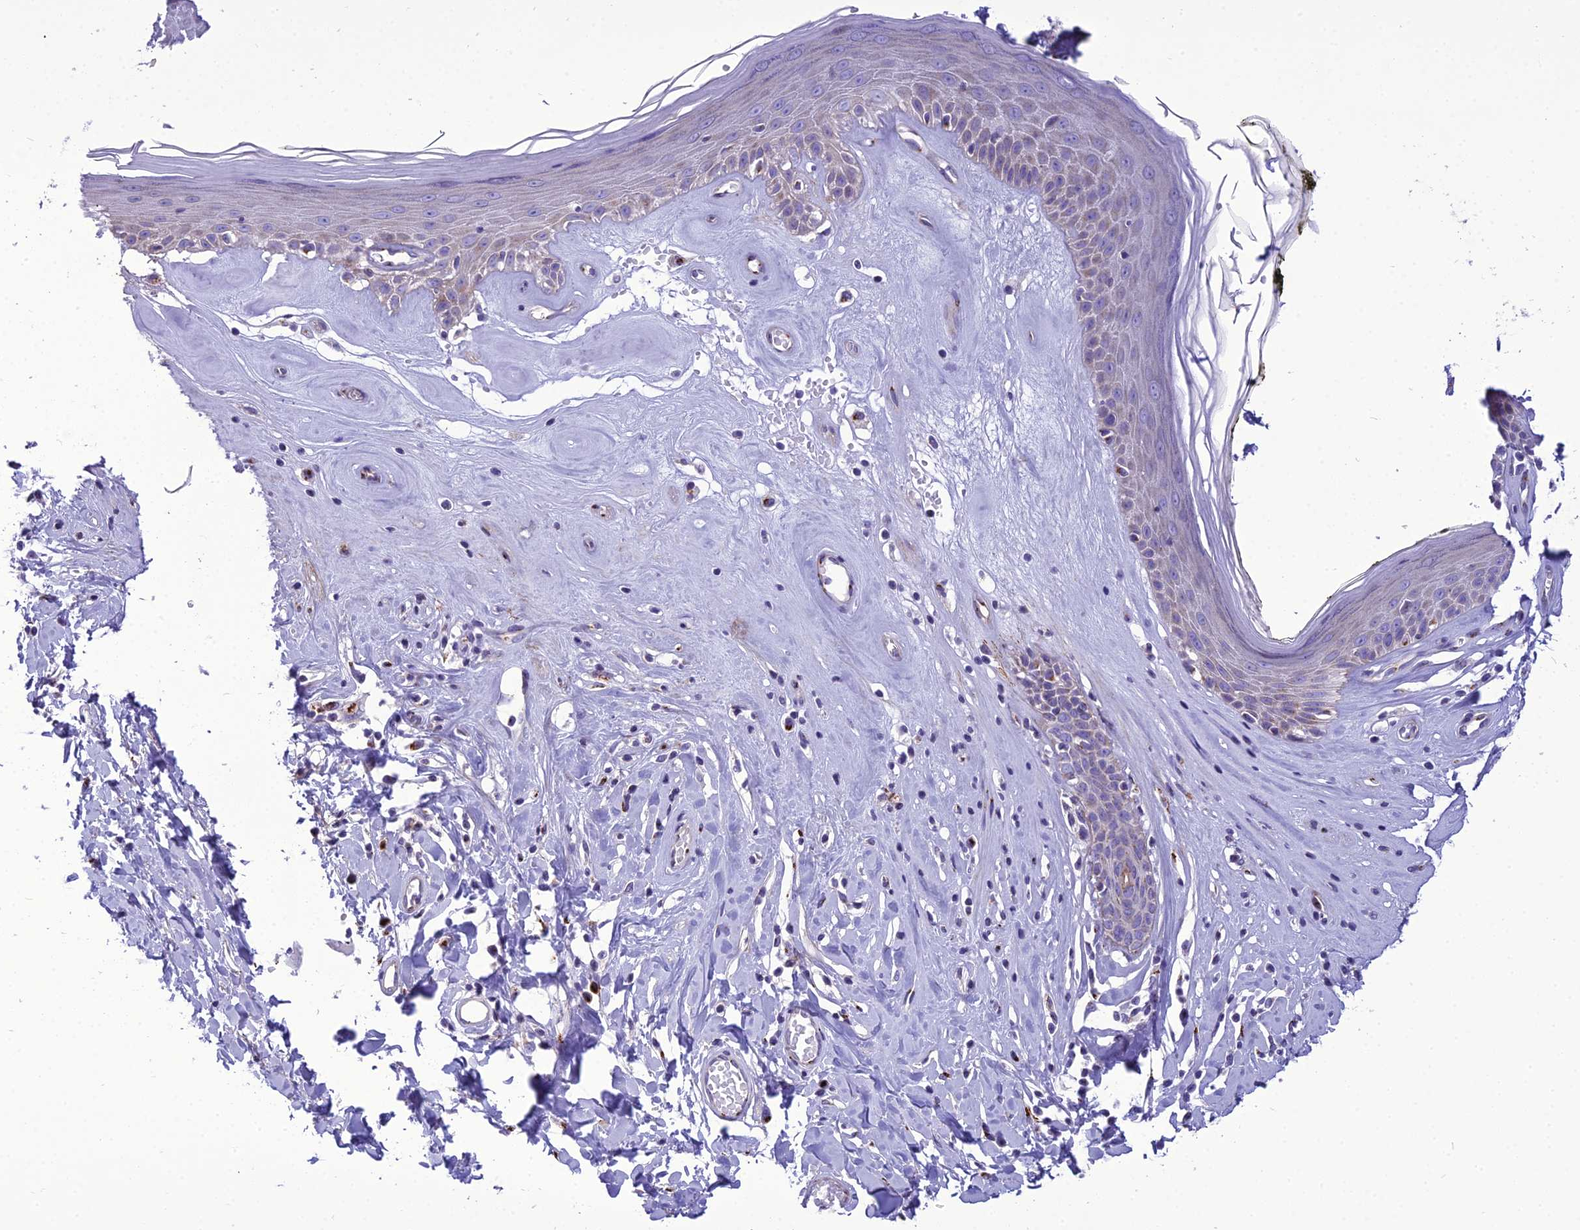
{"staining": {"intensity": "negative", "quantity": "none", "location": "none"}, "tissue": "skin", "cell_type": "Epidermal cells", "image_type": "normal", "snomed": [{"axis": "morphology", "description": "Normal tissue, NOS"}, {"axis": "morphology", "description": "Inflammation, NOS"}, {"axis": "topography", "description": "Vulva"}], "caption": "Immunohistochemical staining of unremarkable skin reveals no significant staining in epidermal cells. (Brightfield microscopy of DAB IHC at high magnification).", "gene": "GOLM2", "patient": {"sex": "female", "age": 84}}